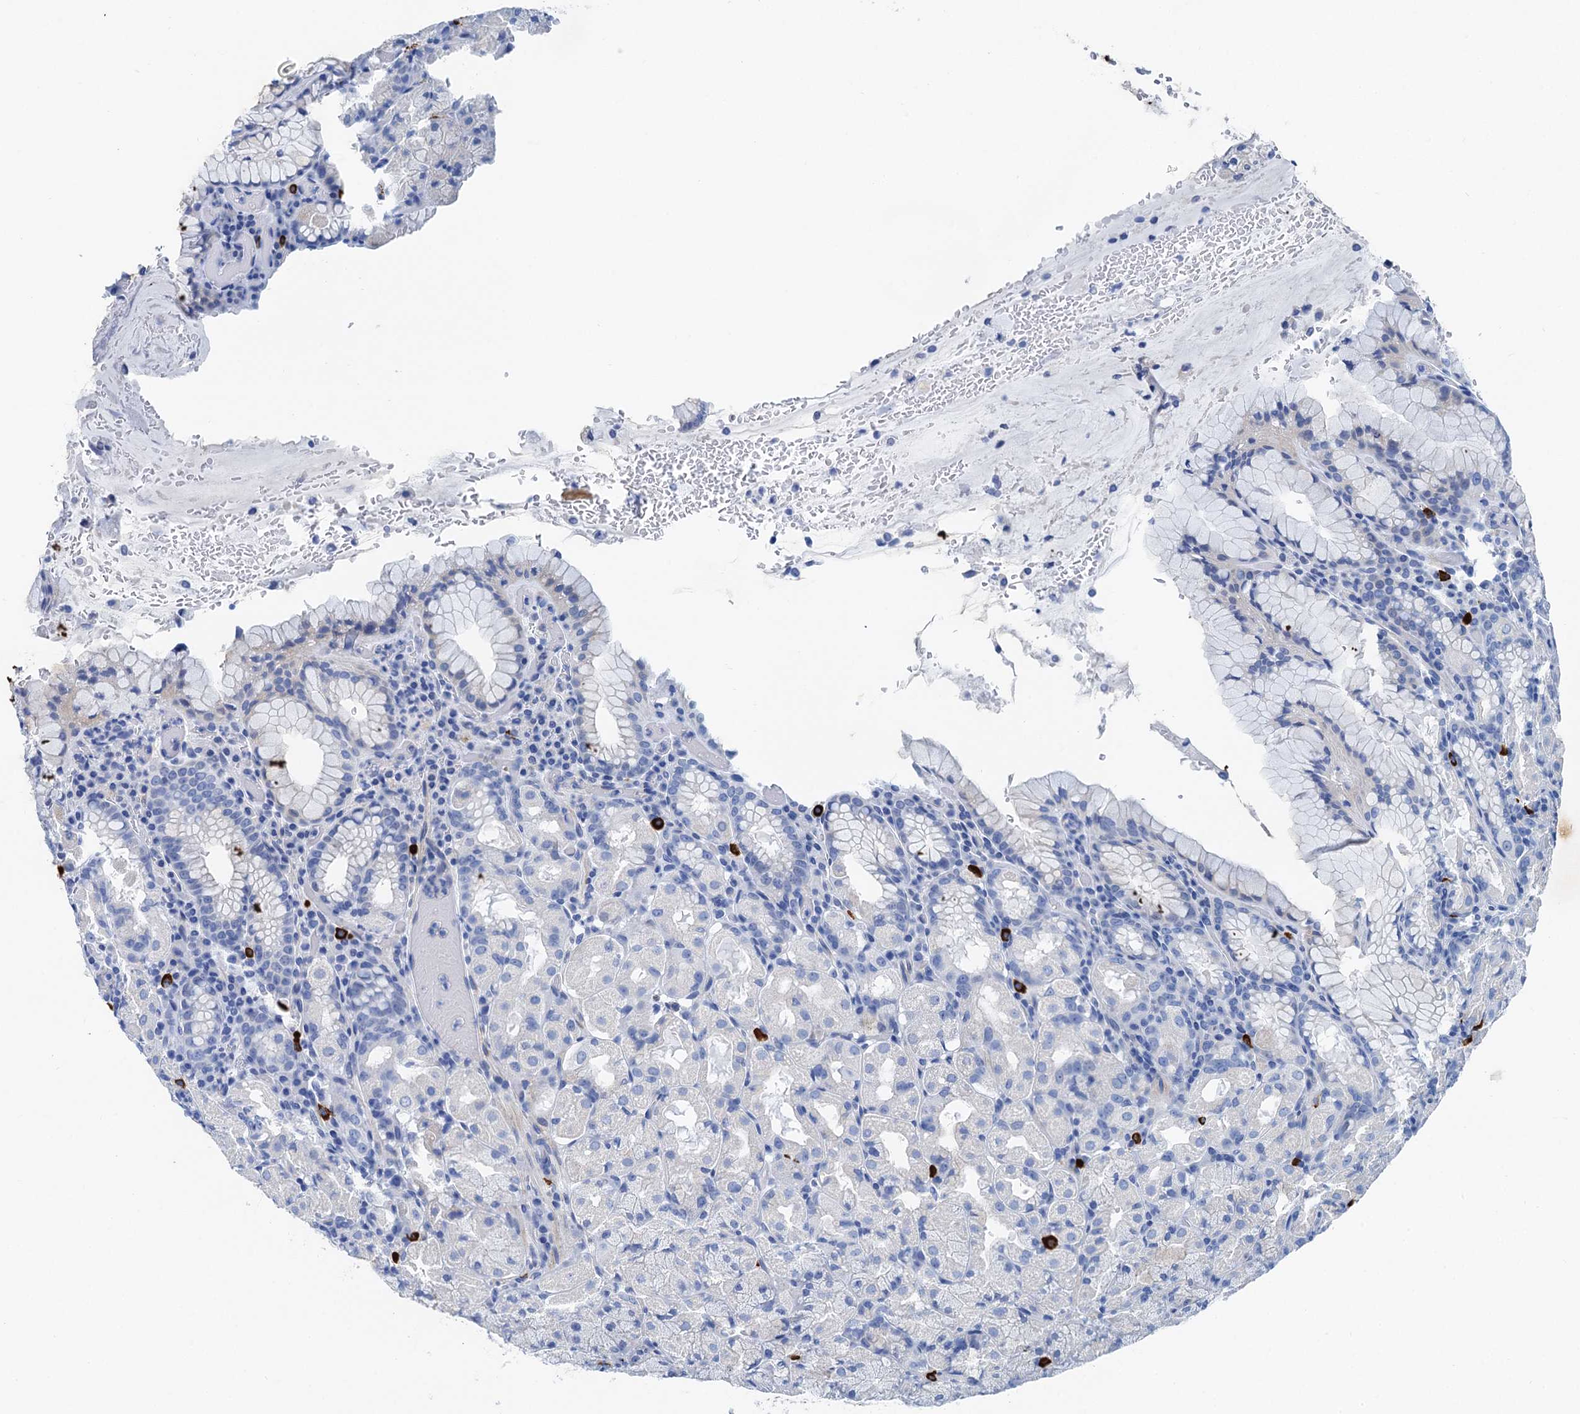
{"staining": {"intensity": "negative", "quantity": "none", "location": "none"}, "tissue": "stomach", "cell_type": "Glandular cells", "image_type": "normal", "snomed": [{"axis": "morphology", "description": "Normal tissue, NOS"}, {"axis": "topography", "description": "Stomach, upper"}, {"axis": "topography", "description": "Stomach, lower"}], "caption": "Immunohistochemistry (IHC) micrograph of unremarkable stomach stained for a protein (brown), which demonstrates no positivity in glandular cells.", "gene": "NLRP10", "patient": {"sex": "male", "age": 80}}